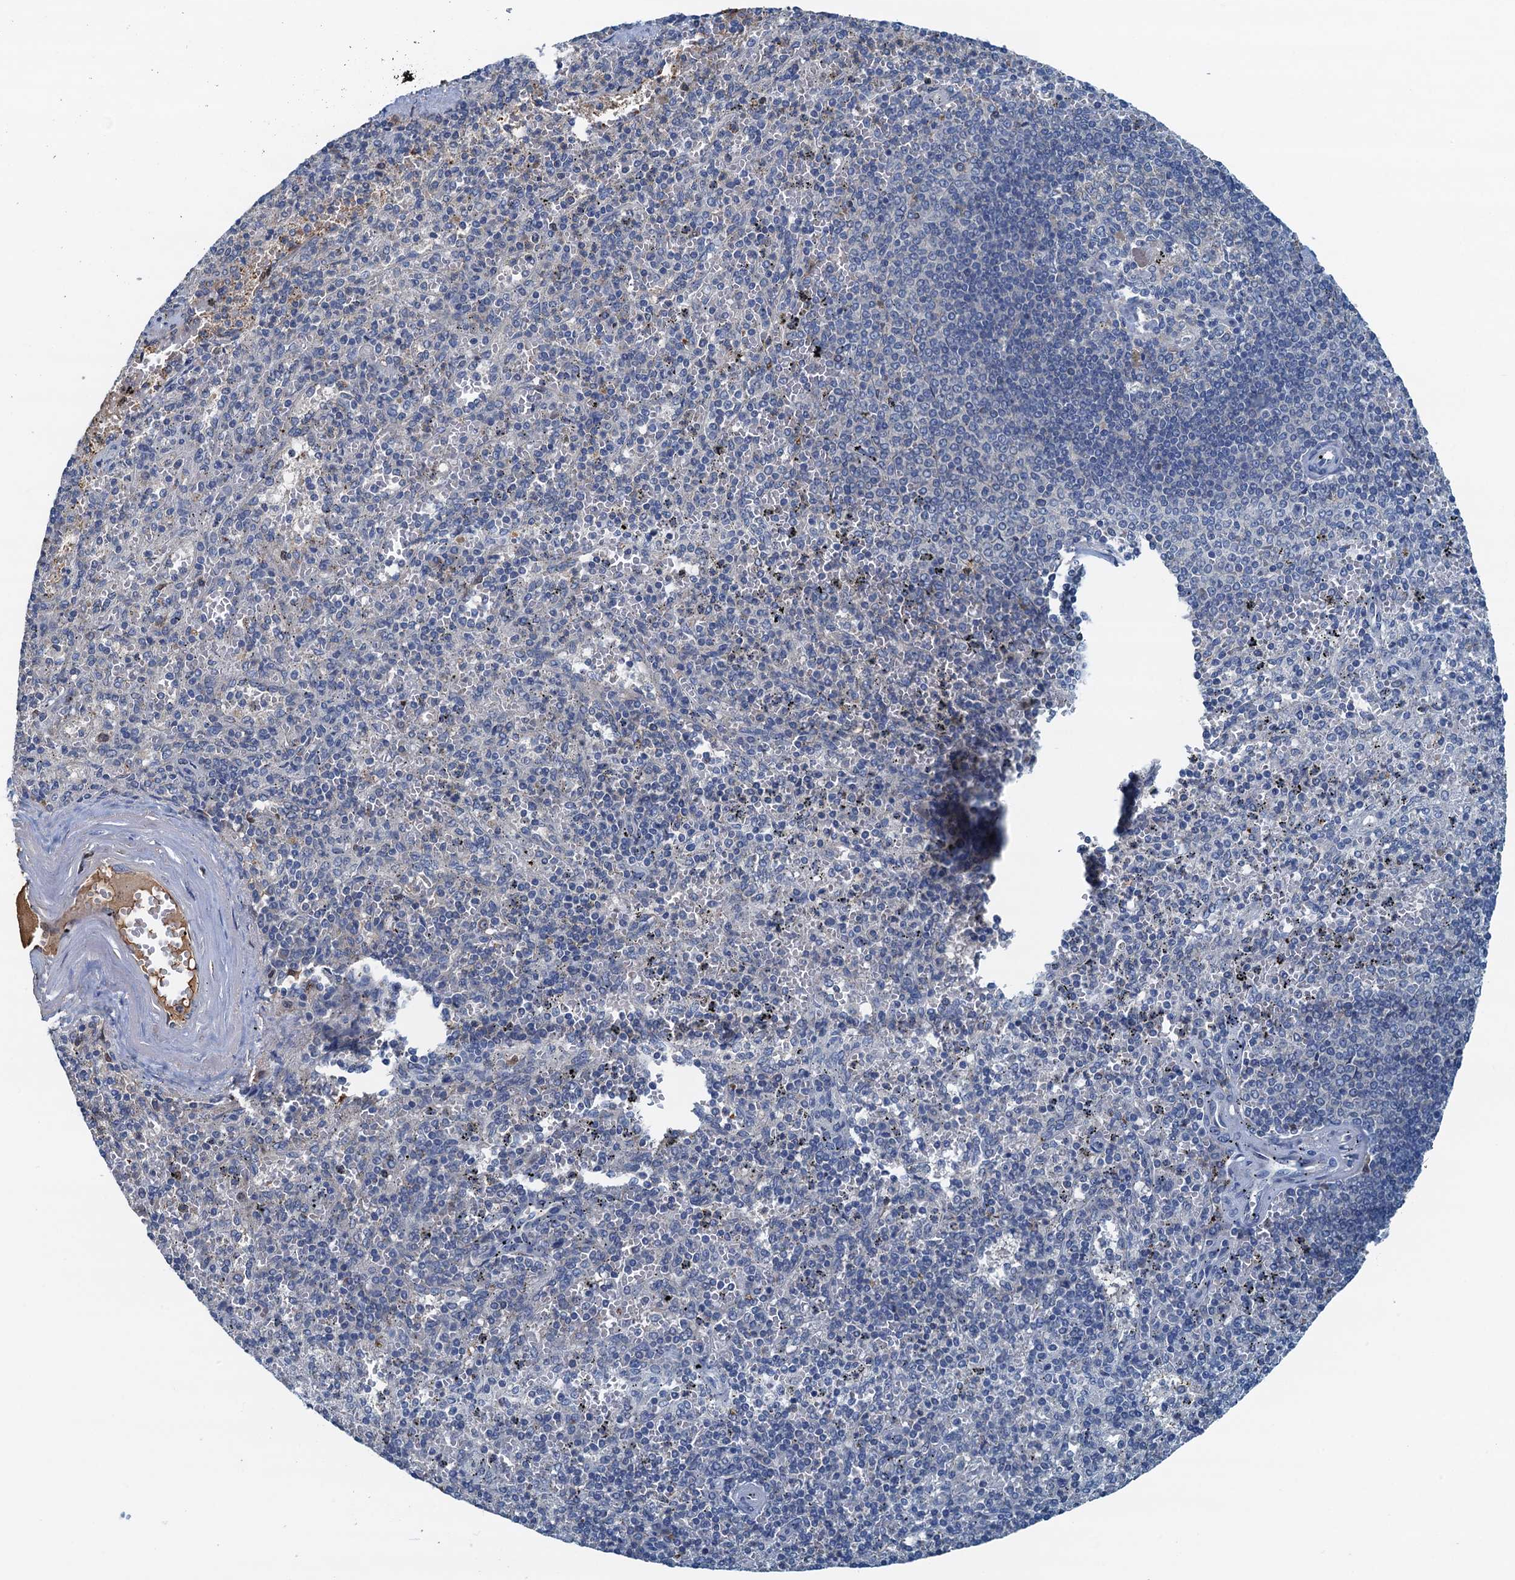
{"staining": {"intensity": "negative", "quantity": "none", "location": "none"}, "tissue": "spleen", "cell_type": "Cells in red pulp", "image_type": "normal", "snomed": [{"axis": "morphology", "description": "Normal tissue, NOS"}, {"axis": "topography", "description": "Spleen"}], "caption": "A high-resolution image shows immunohistochemistry (IHC) staining of benign spleen, which demonstrates no significant positivity in cells in red pulp.", "gene": "LSM14B", "patient": {"sex": "male", "age": 82}}